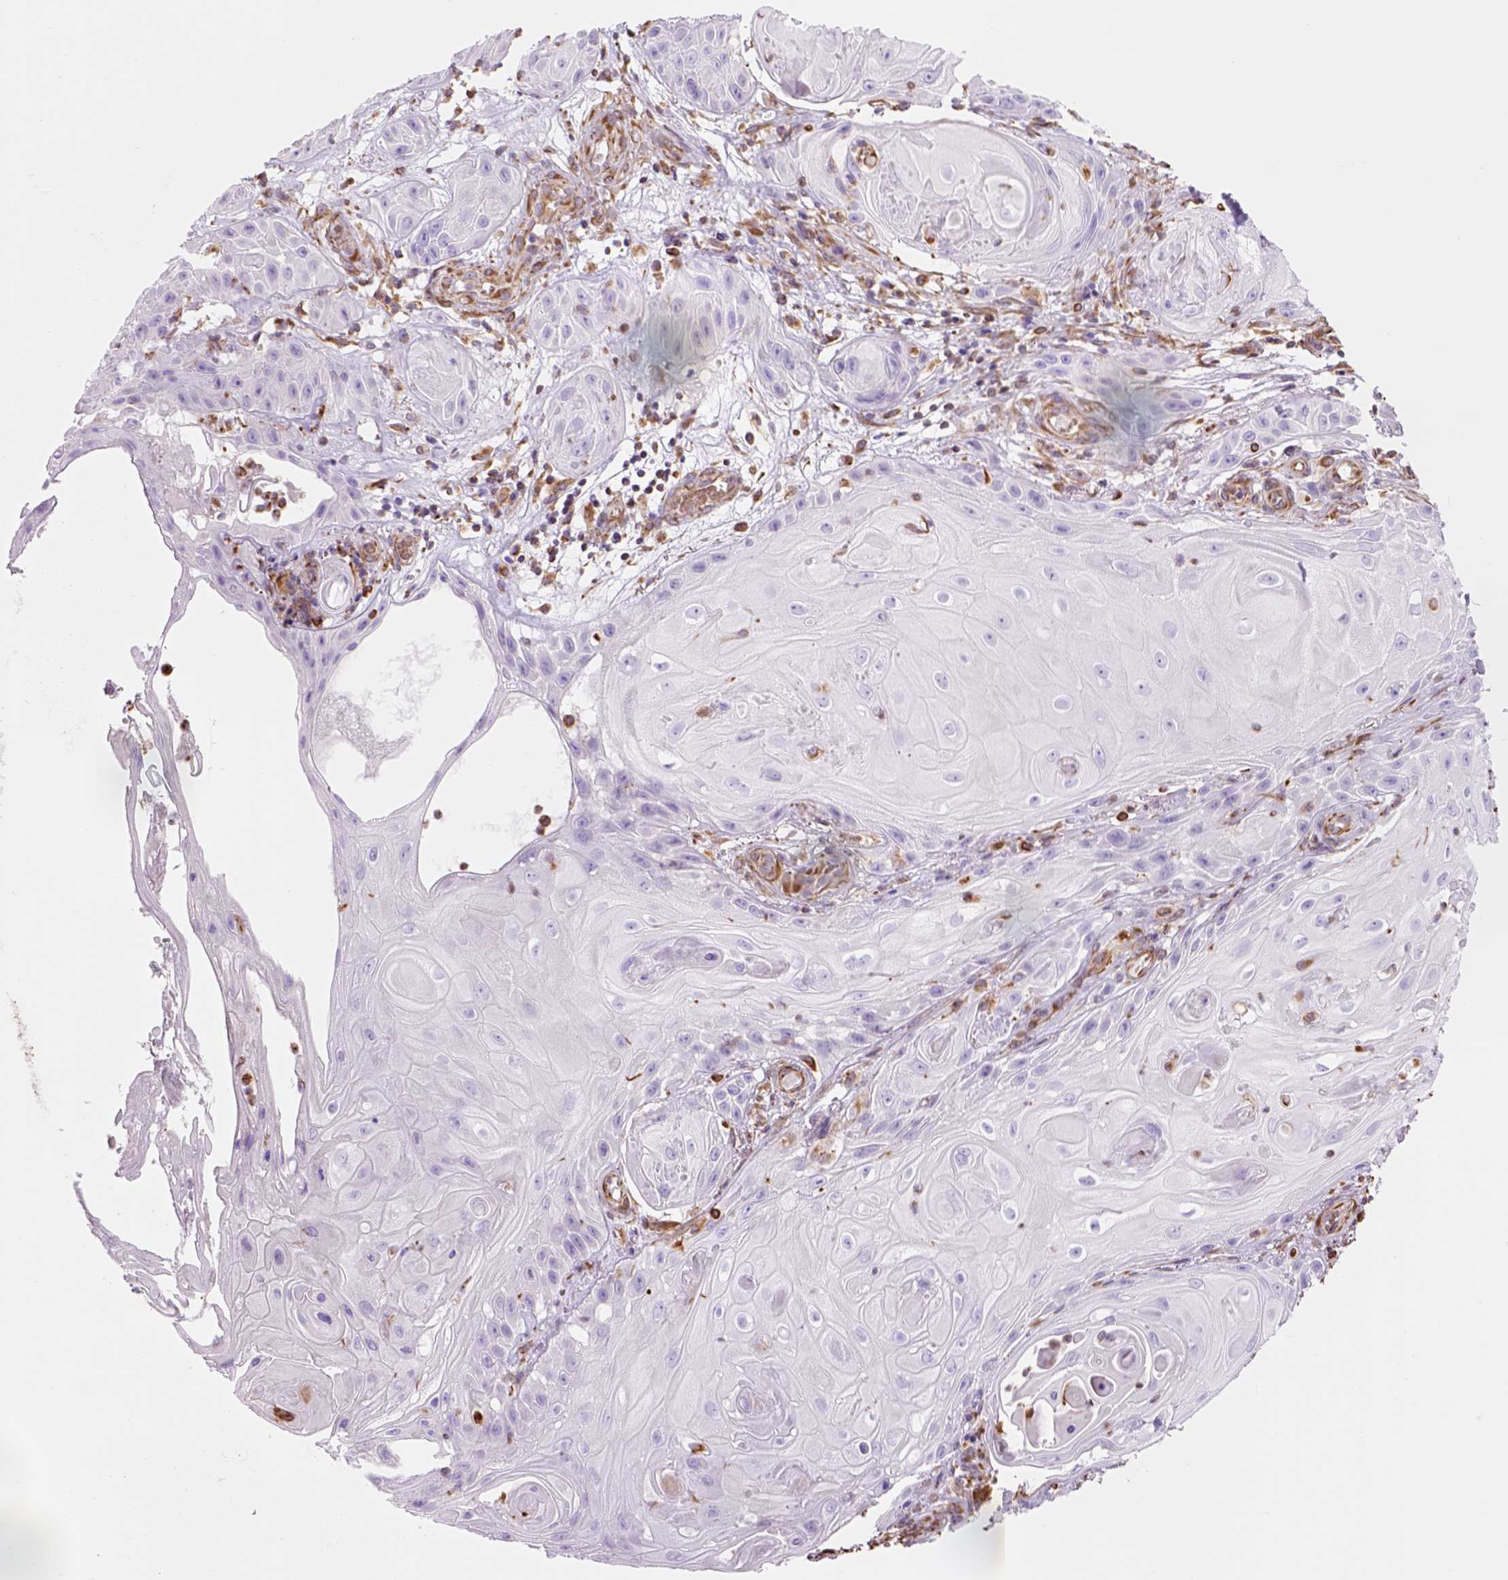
{"staining": {"intensity": "negative", "quantity": "none", "location": "none"}, "tissue": "skin cancer", "cell_type": "Tumor cells", "image_type": "cancer", "snomed": [{"axis": "morphology", "description": "Squamous cell carcinoma, NOS"}, {"axis": "topography", "description": "Skin"}], "caption": "Micrograph shows no protein expression in tumor cells of skin squamous cell carcinoma tissue.", "gene": "ZZZ3", "patient": {"sex": "male", "age": 62}}